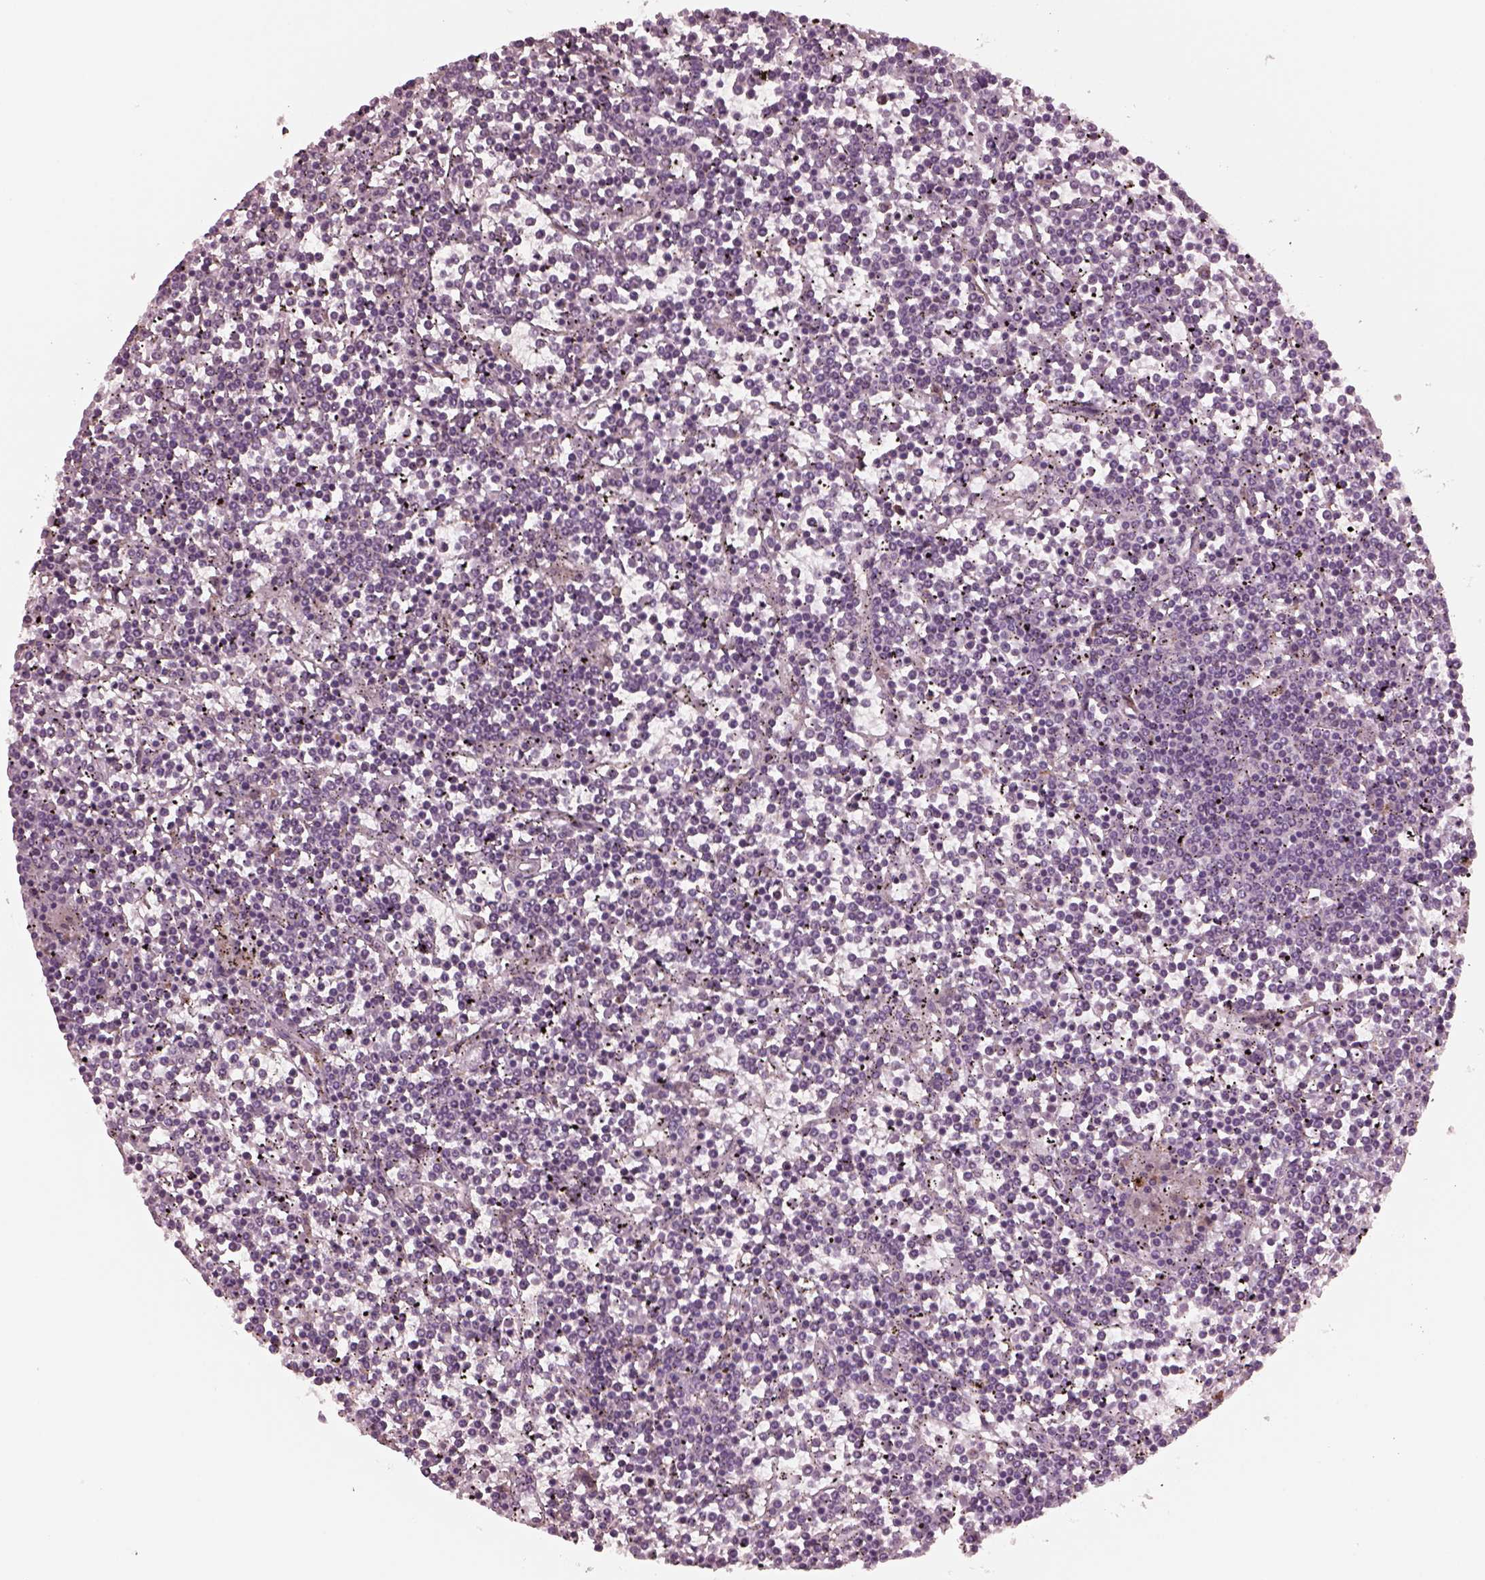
{"staining": {"intensity": "negative", "quantity": "none", "location": "none"}, "tissue": "lymphoma", "cell_type": "Tumor cells", "image_type": "cancer", "snomed": [{"axis": "morphology", "description": "Malignant lymphoma, non-Hodgkin's type, Low grade"}, {"axis": "topography", "description": "Spleen"}], "caption": "This is an immunohistochemistry photomicrograph of lymphoma. There is no staining in tumor cells.", "gene": "SLAMF8", "patient": {"sex": "female", "age": 19}}